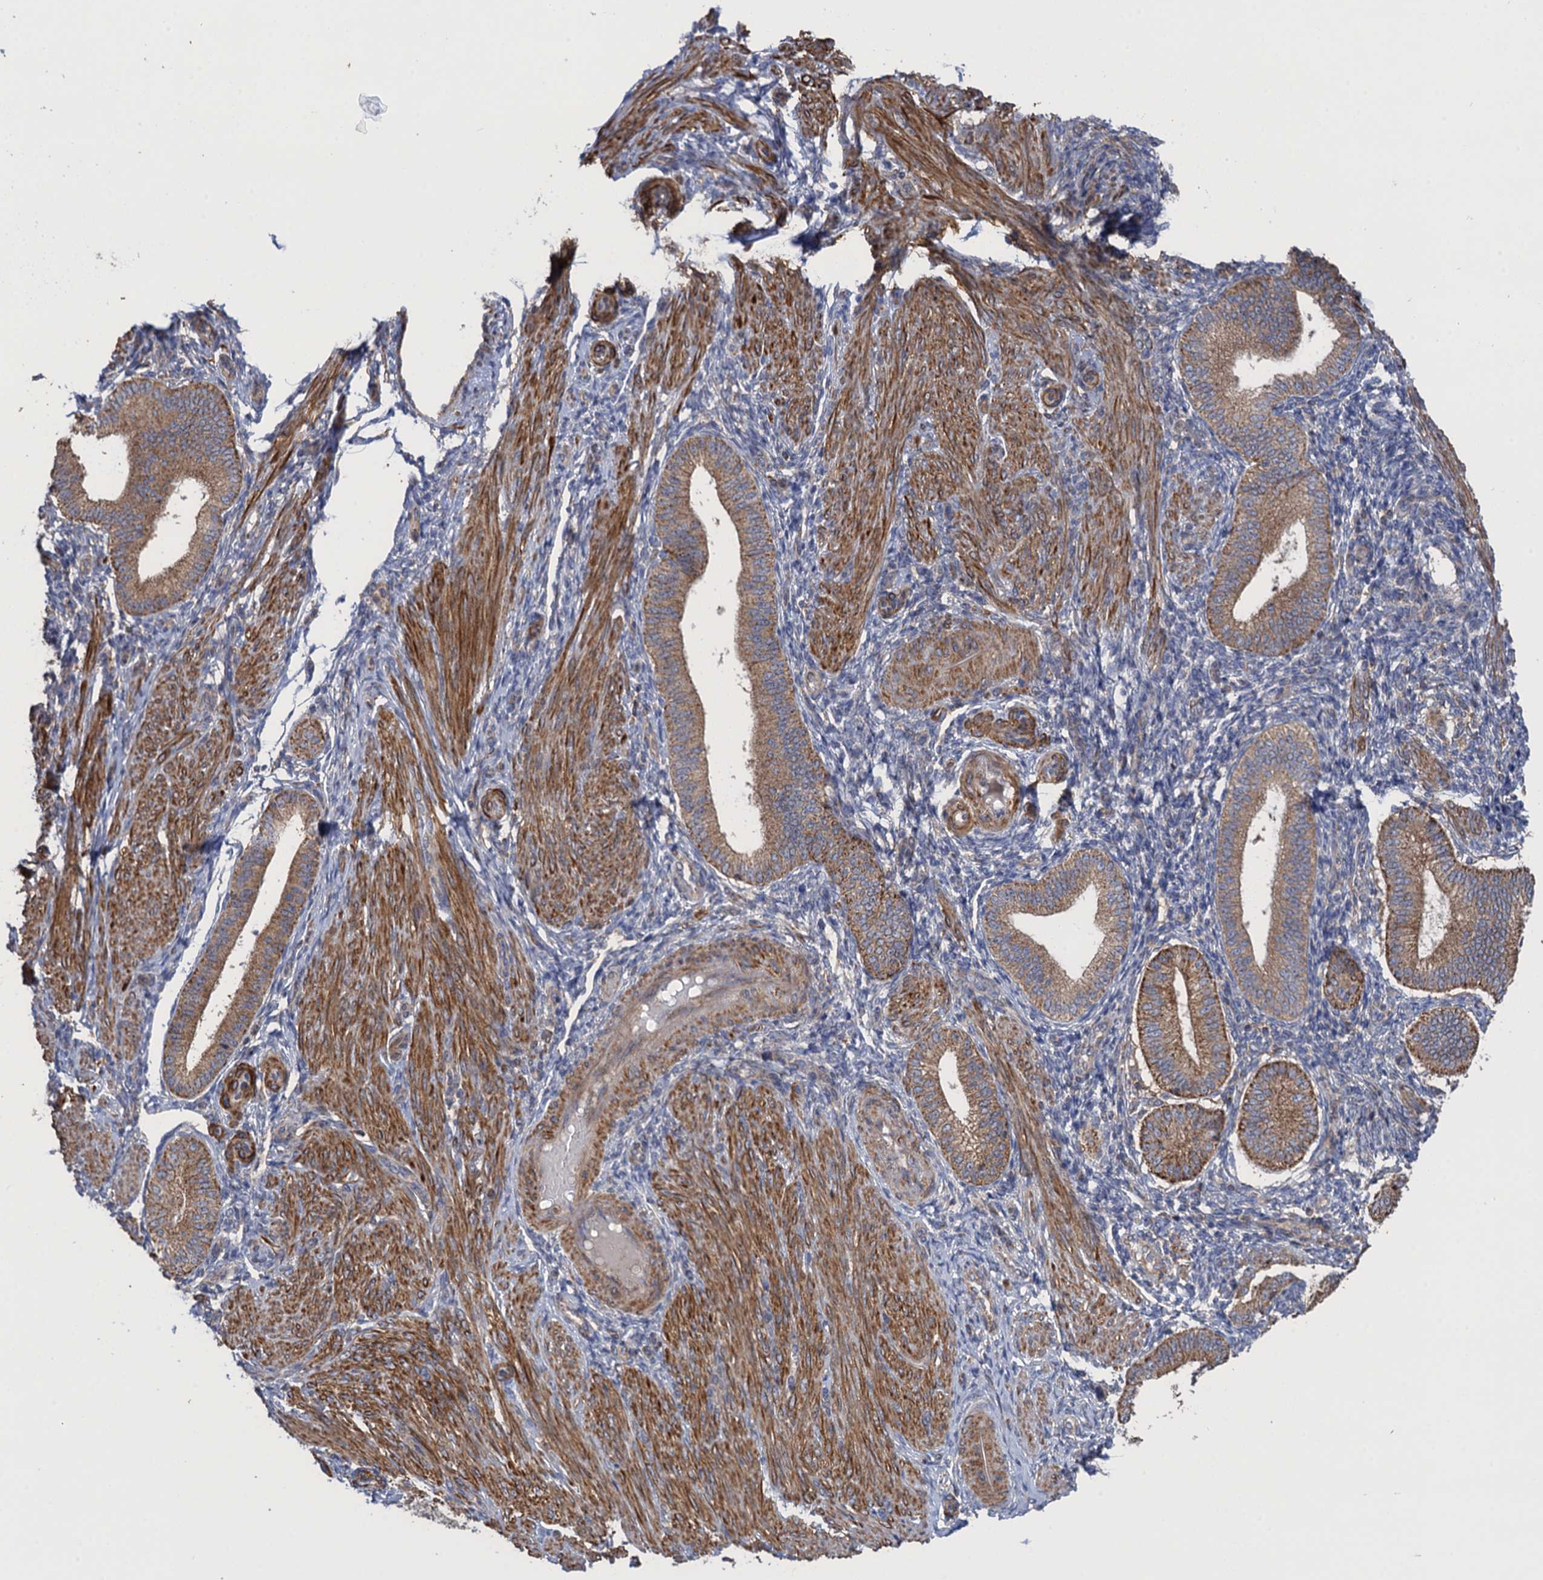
{"staining": {"intensity": "negative", "quantity": "none", "location": "none"}, "tissue": "endometrium", "cell_type": "Cells in endometrial stroma", "image_type": "normal", "snomed": [{"axis": "morphology", "description": "Normal tissue, NOS"}, {"axis": "topography", "description": "Endometrium"}], "caption": "Immunohistochemistry photomicrograph of unremarkable endometrium: endometrium stained with DAB (3,3'-diaminobenzidine) displays no significant protein staining in cells in endometrial stroma. (DAB IHC visualized using brightfield microscopy, high magnification).", "gene": "WDR88", "patient": {"sex": "female", "age": 39}}